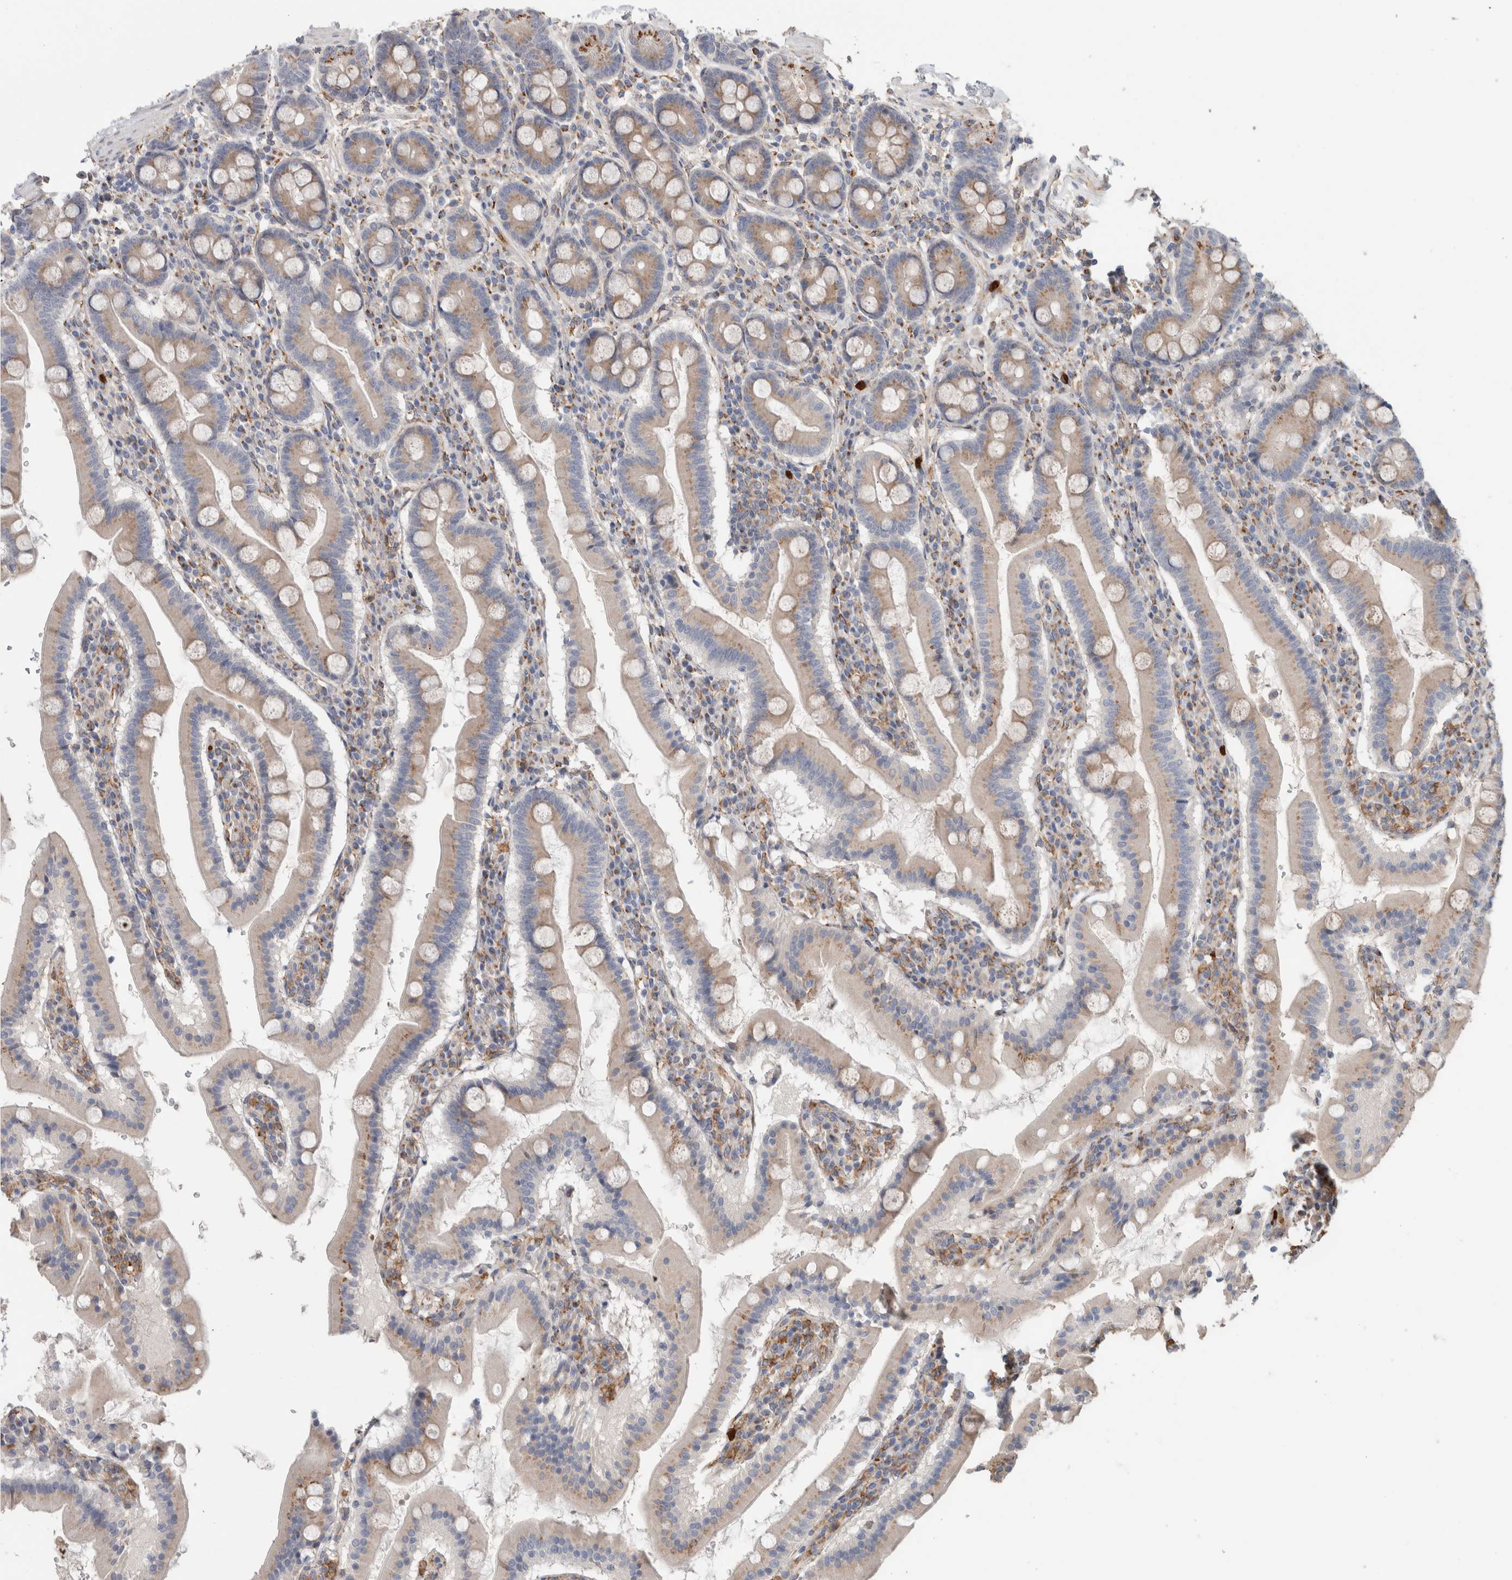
{"staining": {"intensity": "moderate", "quantity": "25%-75%", "location": "cytoplasmic/membranous"}, "tissue": "duodenum", "cell_type": "Glandular cells", "image_type": "normal", "snomed": [{"axis": "morphology", "description": "Normal tissue, NOS"}, {"axis": "morphology", "description": "Adenocarcinoma, NOS"}, {"axis": "topography", "description": "Pancreas"}, {"axis": "topography", "description": "Duodenum"}], "caption": "Normal duodenum exhibits moderate cytoplasmic/membranous positivity in about 25%-75% of glandular cells, visualized by immunohistochemistry. The staining is performed using DAB (3,3'-diaminobenzidine) brown chromogen to label protein expression. The nuclei are counter-stained blue using hematoxylin.", "gene": "P4HA1", "patient": {"sex": "male", "age": 50}}